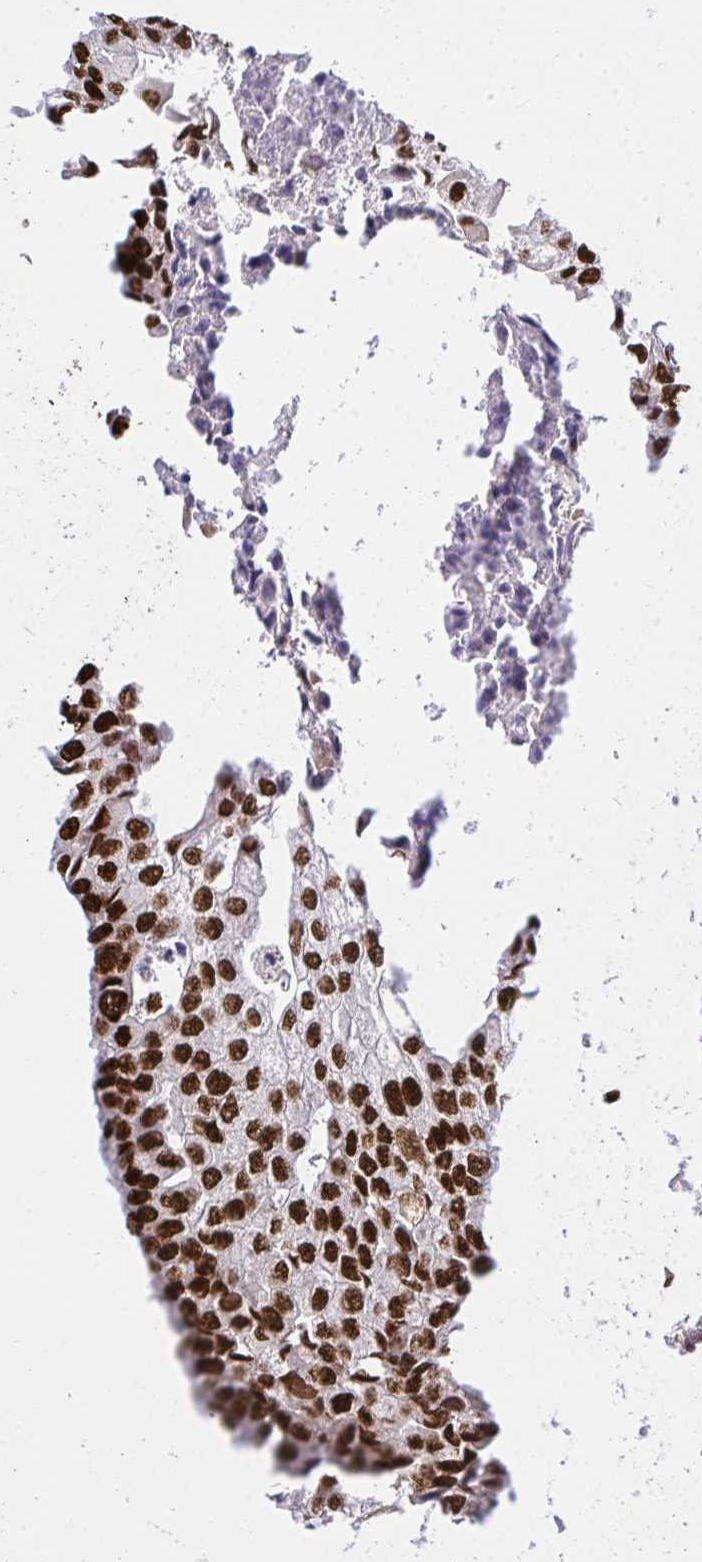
{"staining": {"intensity": "strong", "quantity": ">75%", "location": "nuclear"}, "tissue": "urothelial cancer", "cell_type": "Tumor cells", "image_type": "cancer", "snomed": [{"axis": "morphology", "description": "Urothelial carcinoma, High grade"}, {"axis": "topography", "description": "Urinary bladder"}], "caption": "Immunohistochemistry histopathology image of urothelial cancer stained for a protein (brown), which exhibits high levels of strong nuclear expression in approximately >75% of tumor cells.", "gene": "HNRNPL", "patient": {"sex": "male", "age": 64}}